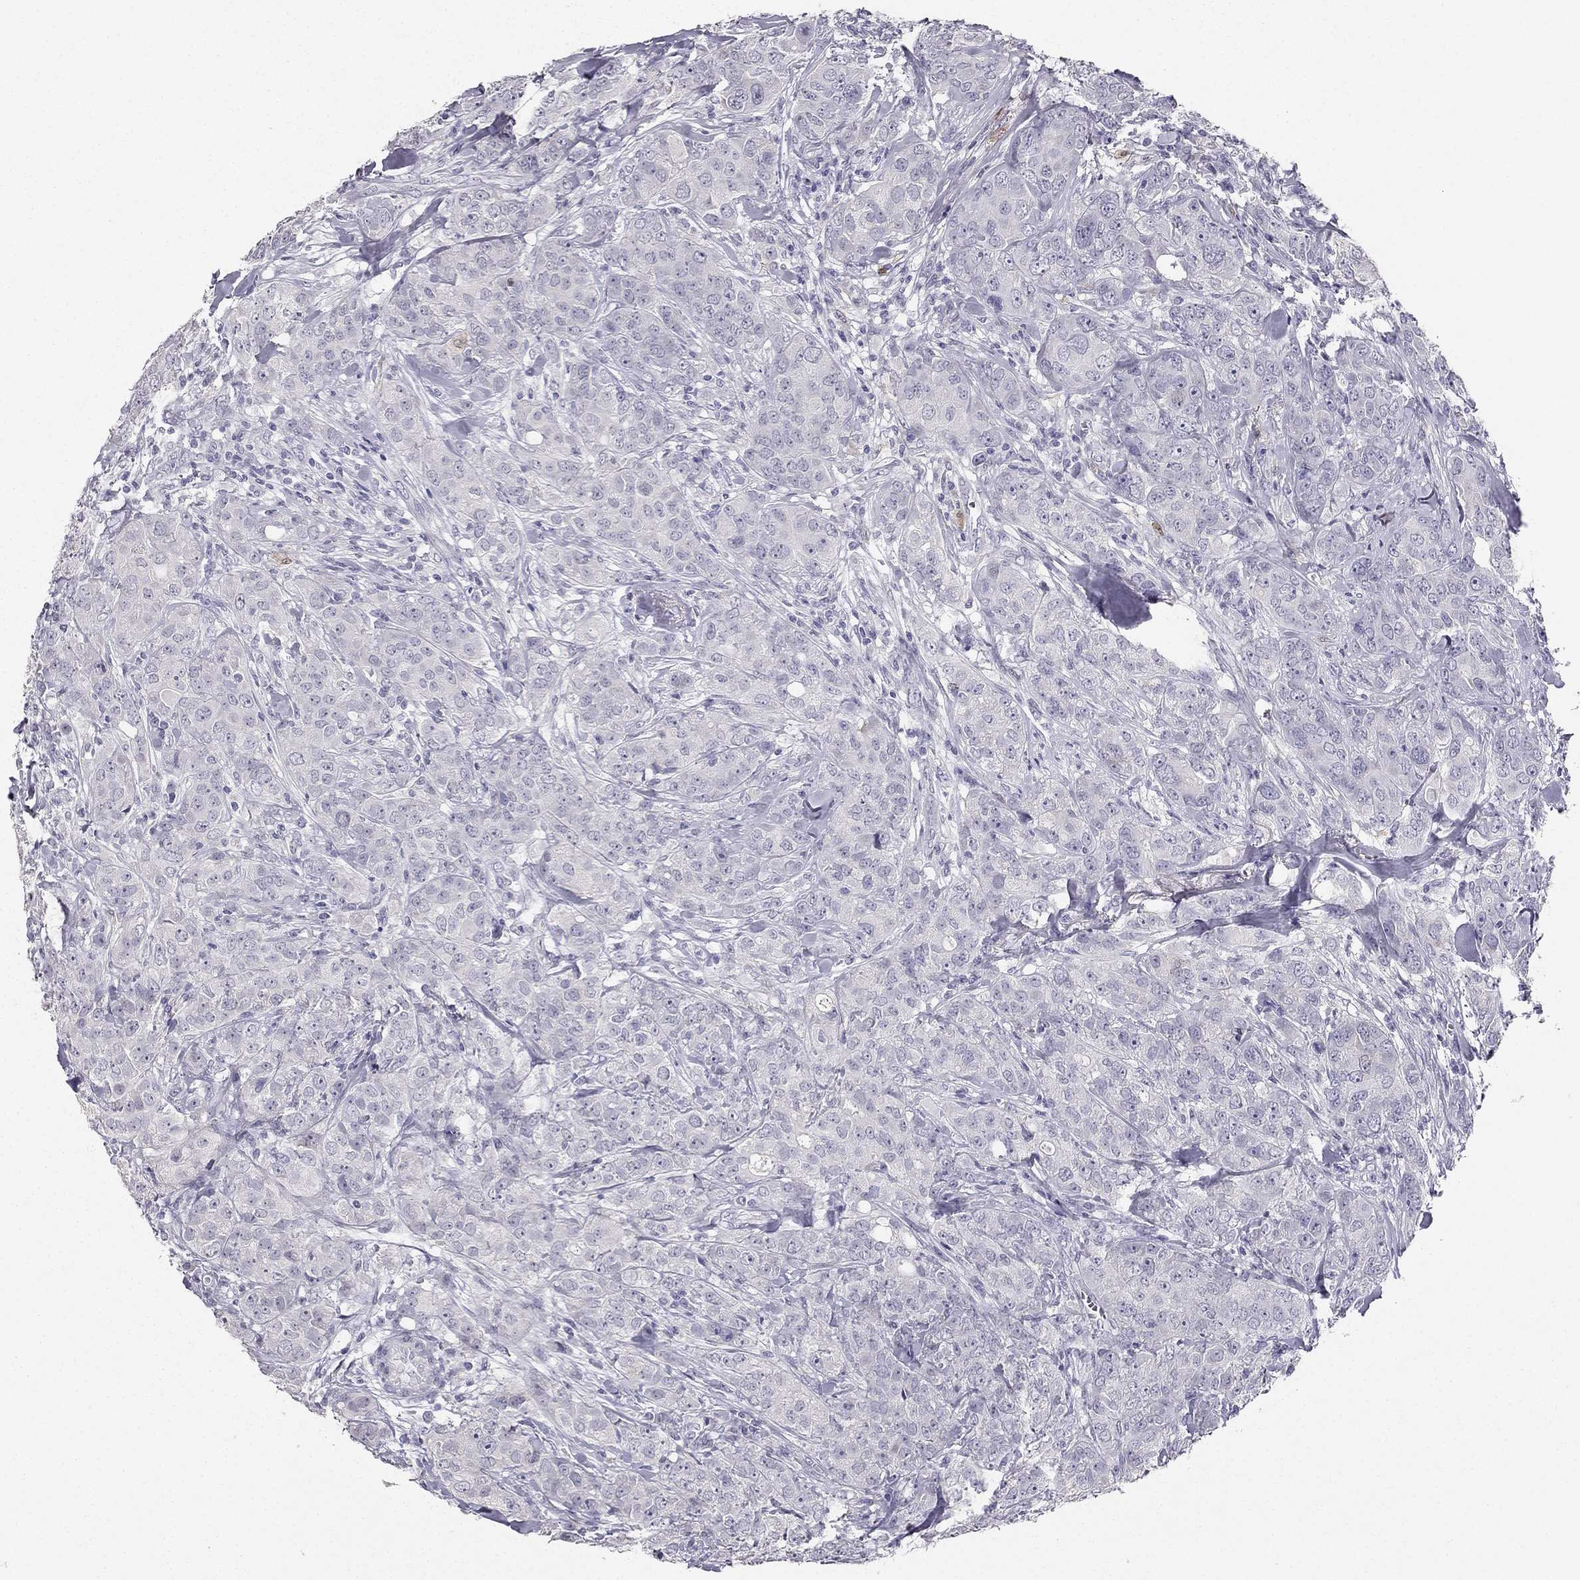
{"staining": {"intensity": "negative", "quantity": "none", "location": "none"}, "tissue": "breast cancer", "cell_type": "Tumor cells", "image_type": "cancer", "snomed": [{"axis": "morphology", "description": "Duct carcinoma"}, {"axis": "topography", "description": "Breast"}], "caption": "This is an immunohistochemistry (IHC) photomicrograph of breast intraductal carcinoma. There is no staining in tumor cells.", "gene": "CALB2", "patient": {"sex": "female", "age": 43}}